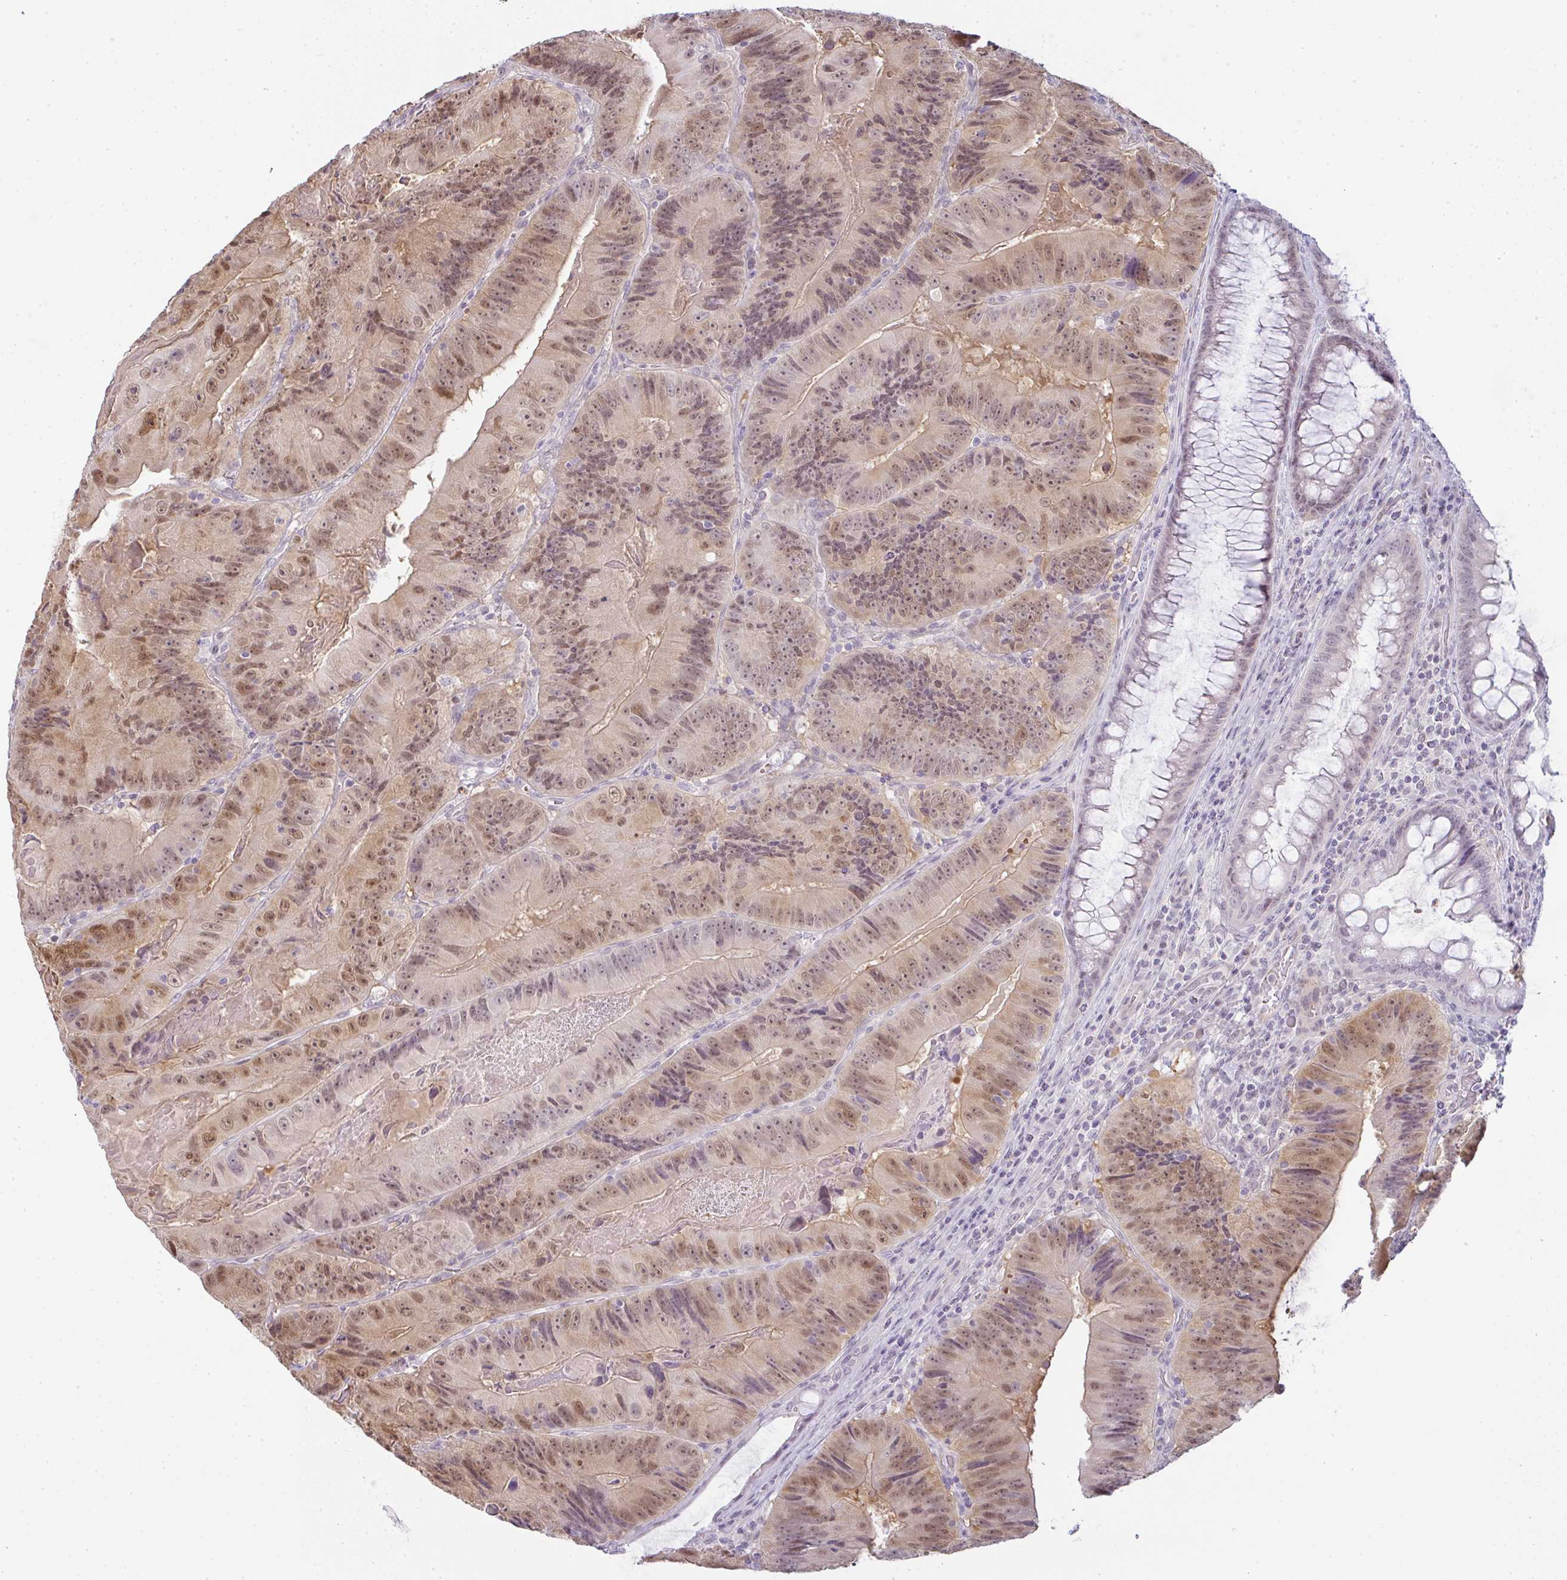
{"staining": {"intensity": "moderate", "quantity": ">75%", "location": "cytoplasmic/membranous,nuclear"}, "tissue": "colorectal cancer", "cell_type": "Tumor cells", "image_type": "cancer", "snomed": [{"axis": "morphology", "description": "Adenocarcinoma, NOS"}, {"axis": "topography", "description": "Colon"}], "caption": "Immunohistochemical staining of human colorectal cancer (adenocarcinoma) shows moderate cytoplasmic/membranous and nuclear protein expression in approximately >75% of tumor cells. The protein of interest is shown in brown color, while the nuclei are stained blue.", "gene": "CSE1L", "patient": {"sex": "female", "age": 86}}